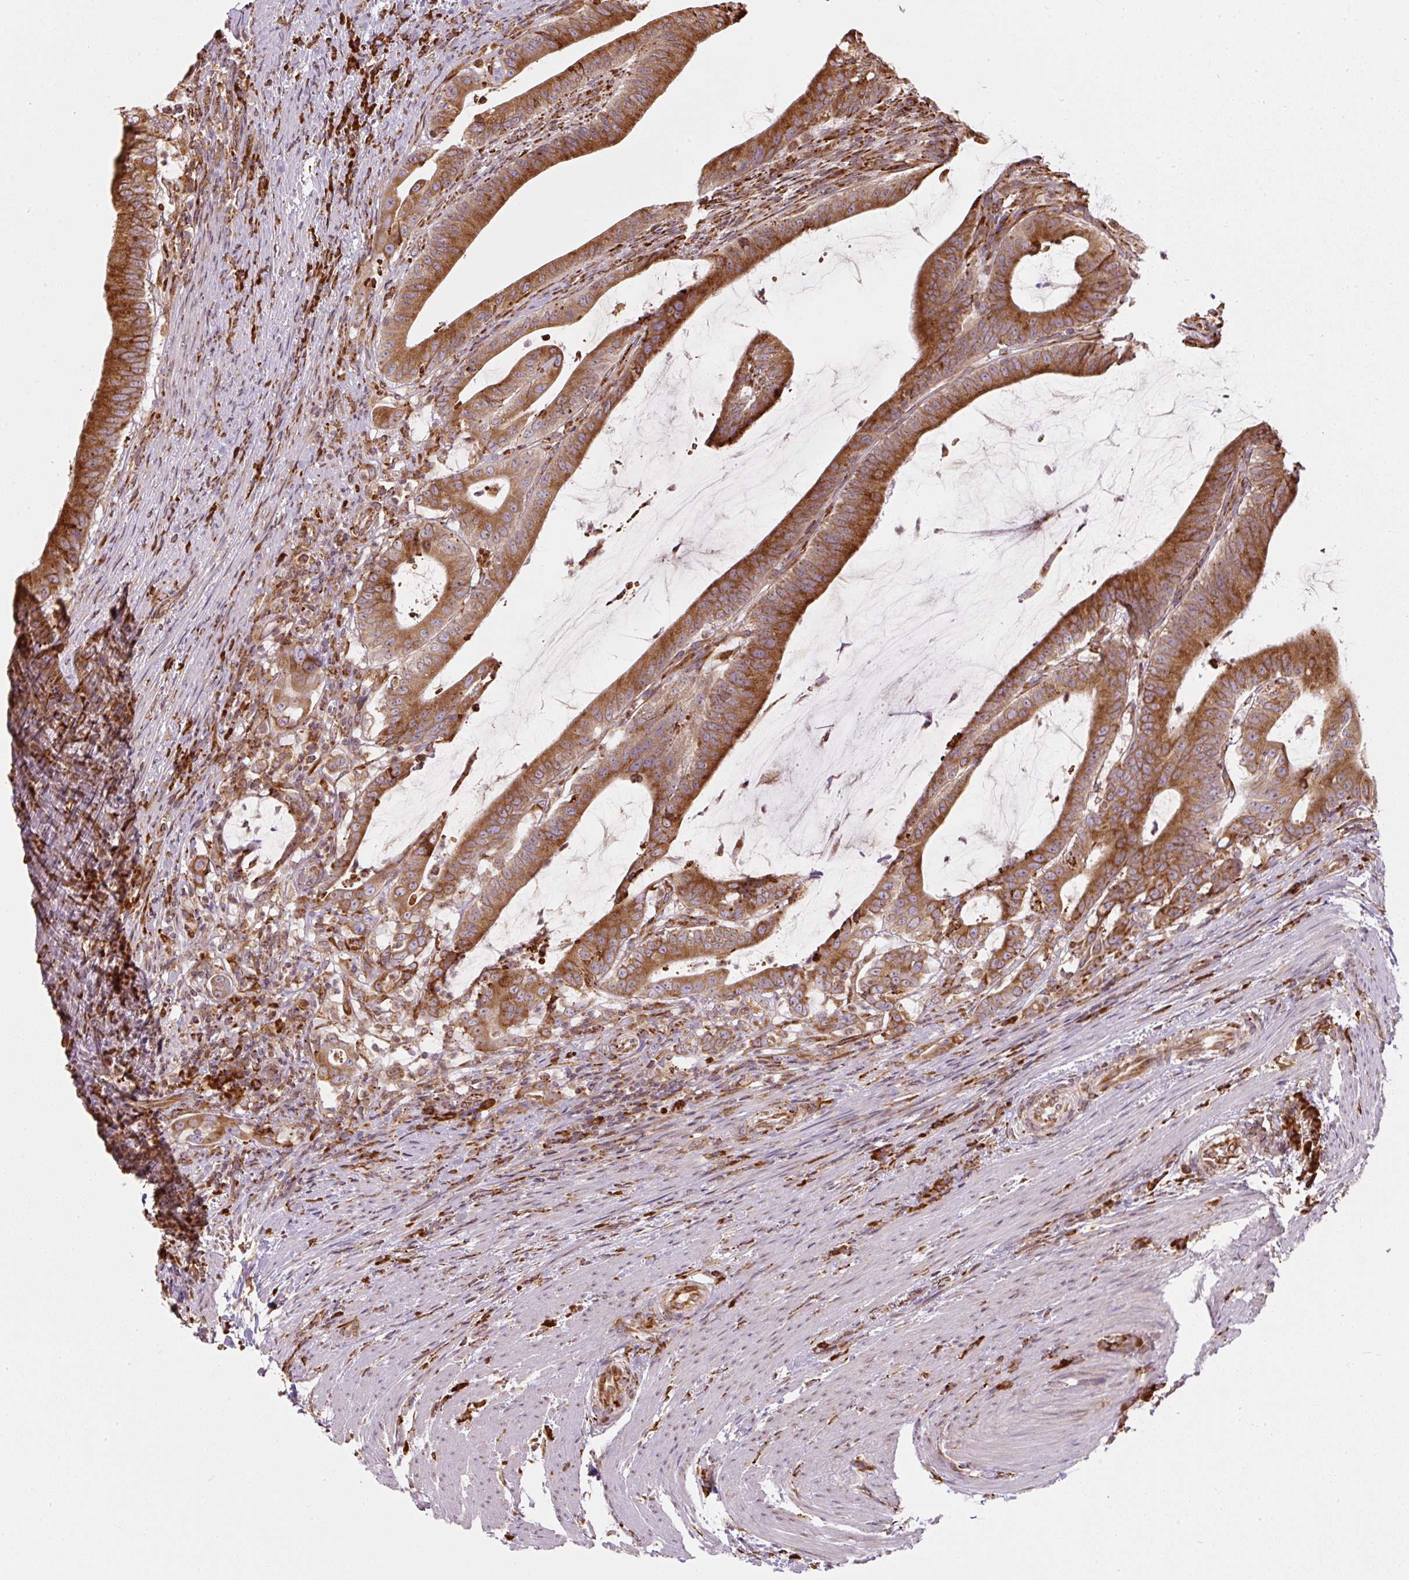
{"staining": {"intensity": "strong", "quantity": ">75%", "location": "cytoplasmic/membranous"}, "tissue": "colorectal cancer", "cell_type": "Tumor cells", "image_type": "cancer", "snomed": [{"axis": "morphology", "description": "Adenocarcinoma, NOS"}, {"axis": "topography", "description": "Colon"}], "caption": "This image reveals immunohistochemistry (IHC) staining of human colorectal adenocarcinoma, with high strong cytoplasmic/membranous positivity in about >75% of tumor cells.", "gene": "PRKCSH", "patient": {"sex": "female", "age": 43}}